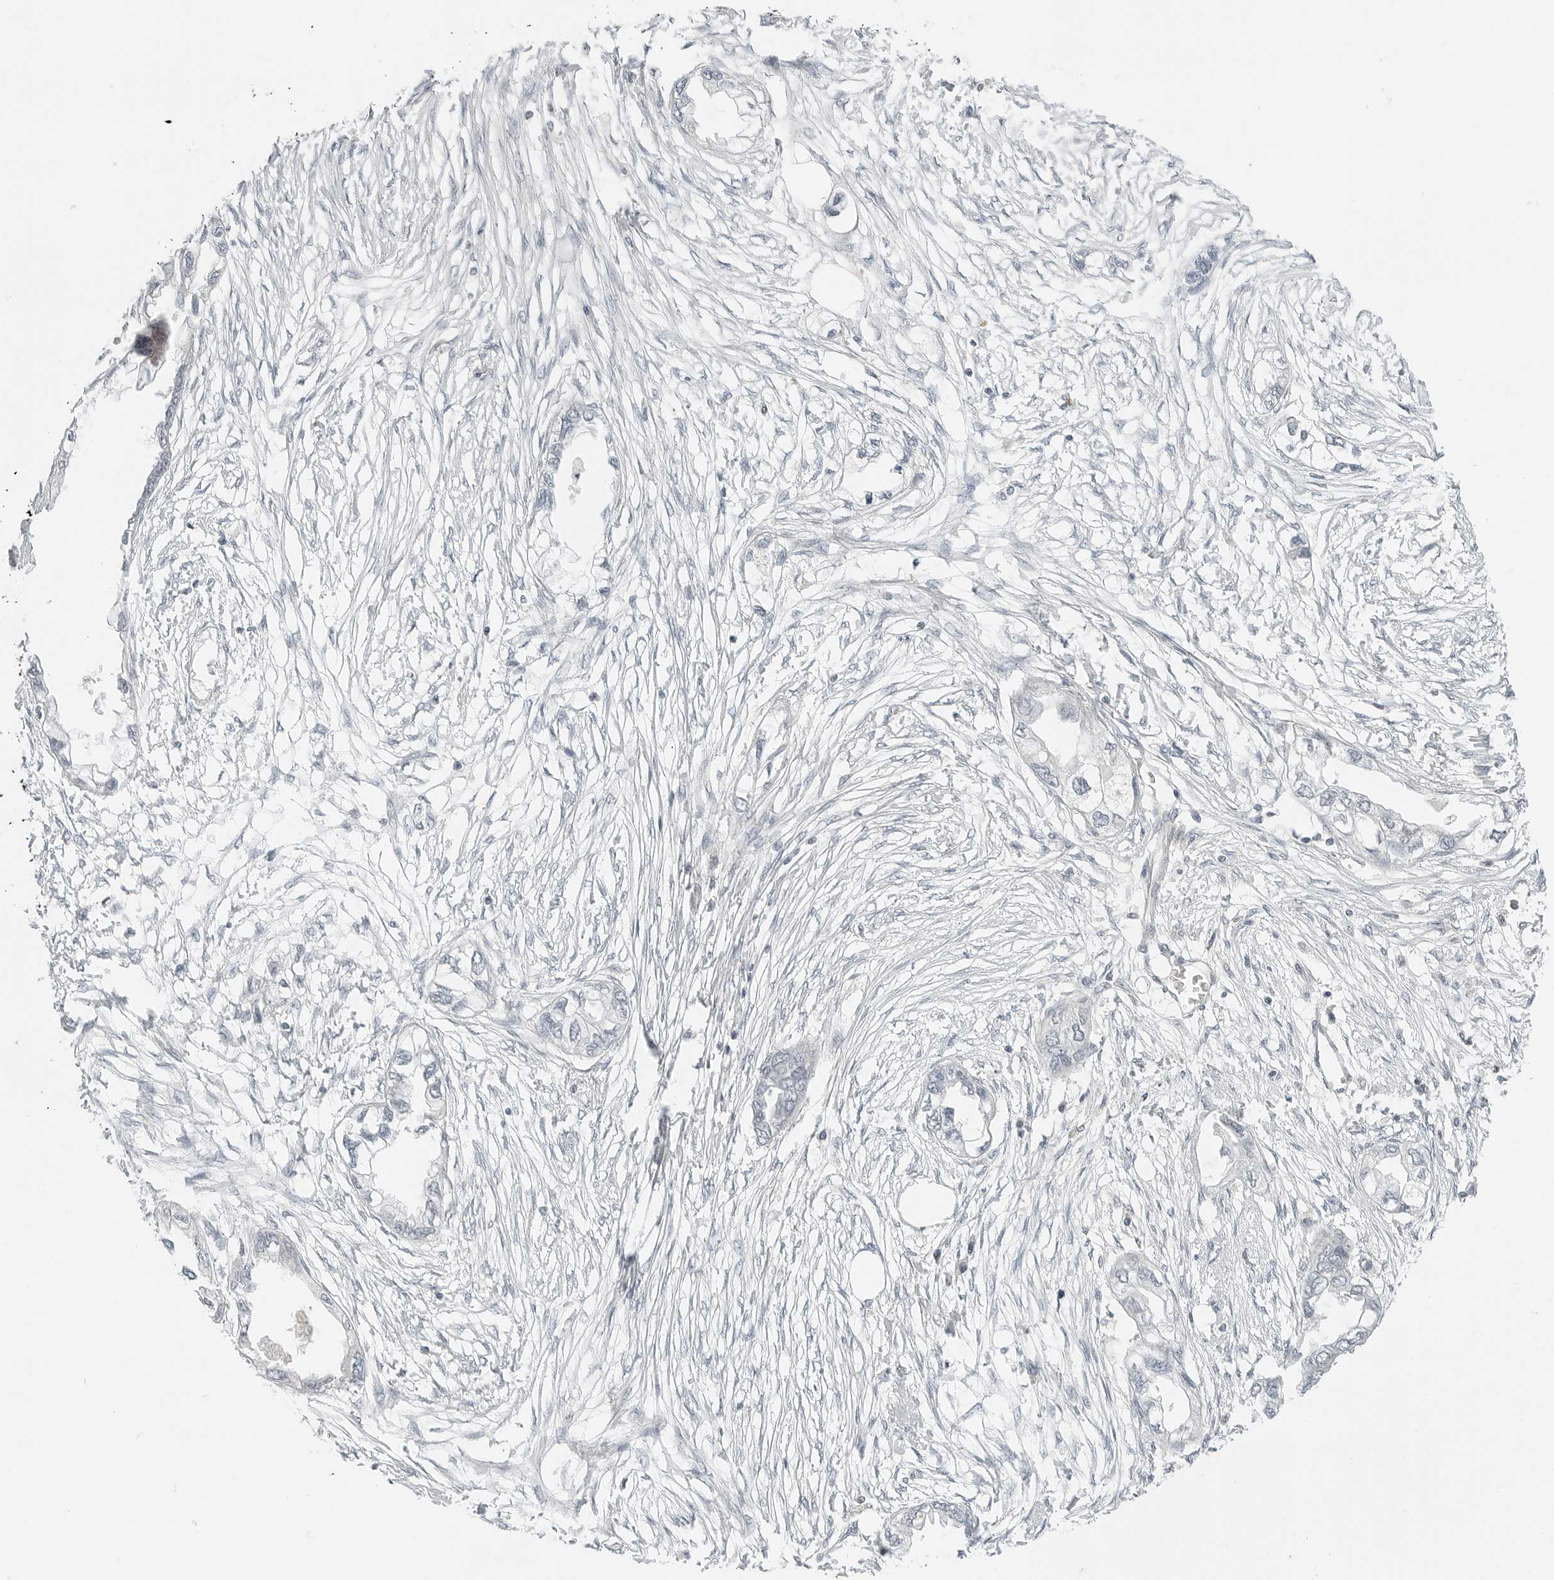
{"staining": {"intensity": "negative", "quantity": "none", "location": "none"}, "tissue": "endometrial cancer", "cell_type": "Tumor cells", "image_type": "cancer", "snomed": [{"axis": "morphology", "description": "Adenocarcinoma, NOS"}, {"axis": "morphology", "description": "Adenocarcinoma, metastatic, NOS"}, {"axis": "topography", "description": "Adipose tissue"}, {"axis": "topography", "description": "Endometrium"}], "caption": "A photomicrograph of endometrial metastatic adenocarcinoma stained for a protein demonstrates no brown staining in tumor cells.", "gene": "IQCC", "patient": {"sex": "female", "age": 67}}